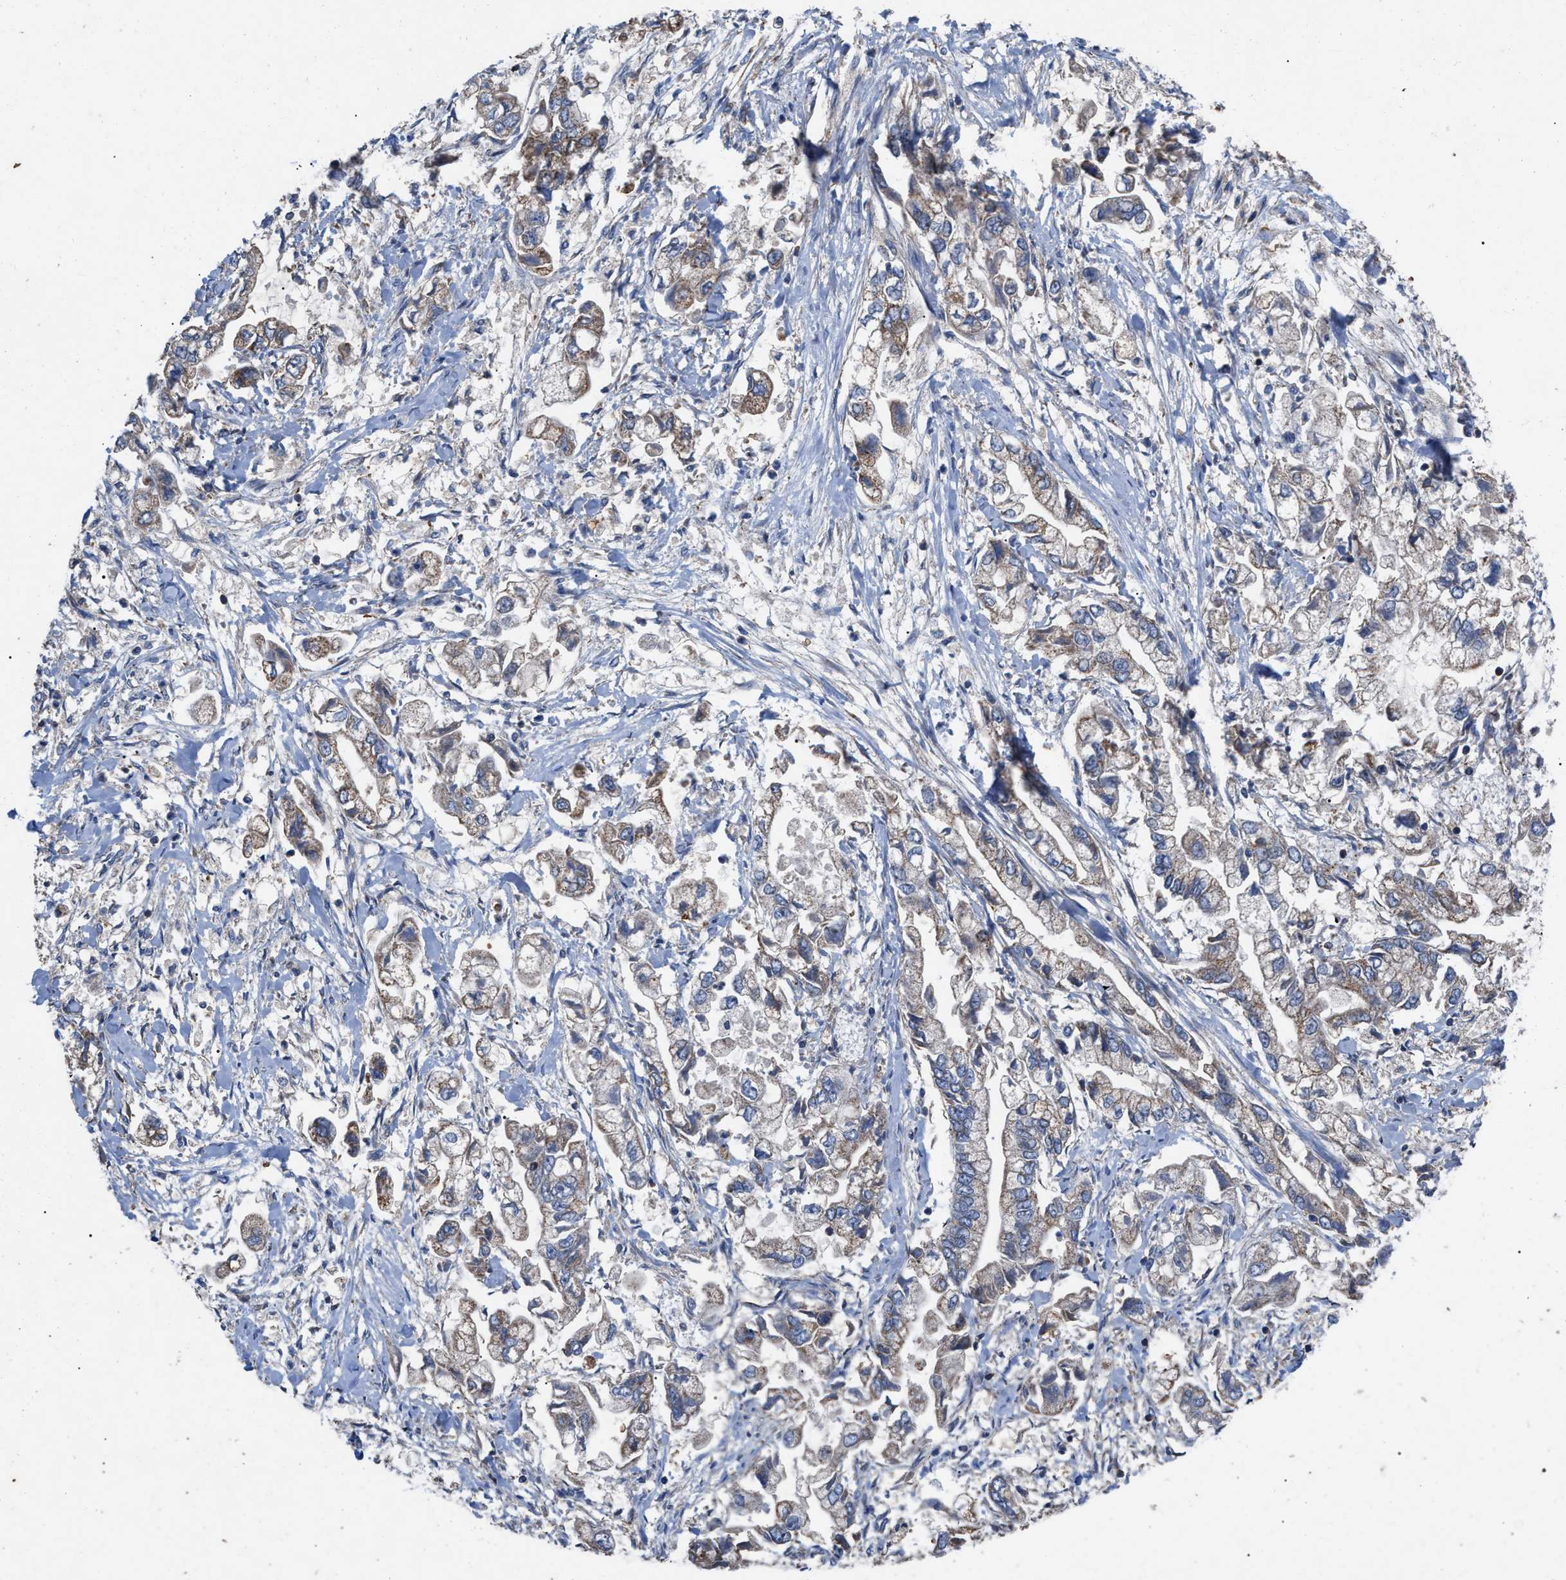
{"staining": {"intensity": "weak", "quantity": ">75%", "location": "cytoplasmic/membranous"}, "tissue": "stomach cancer", "cell_type": "Tumor cells", "image_type": "cancer", "snomed": [{"axis": "morphology", "description": "Normal tissue, NOS"}, {"axis": "morphology", "description": "Adenocarcinoma, NOS"}, {"axis": "topography", "description": "Stomach"}], "caption": "Human adenocarcinoma (stomach) stained for a protein (brown) reveals weak cytoplasmic/membranous positive positivity in approximately >75% of tumor cells.", "gene": "FAM171A2", "patient": {"sex": "male", "age": 62}}